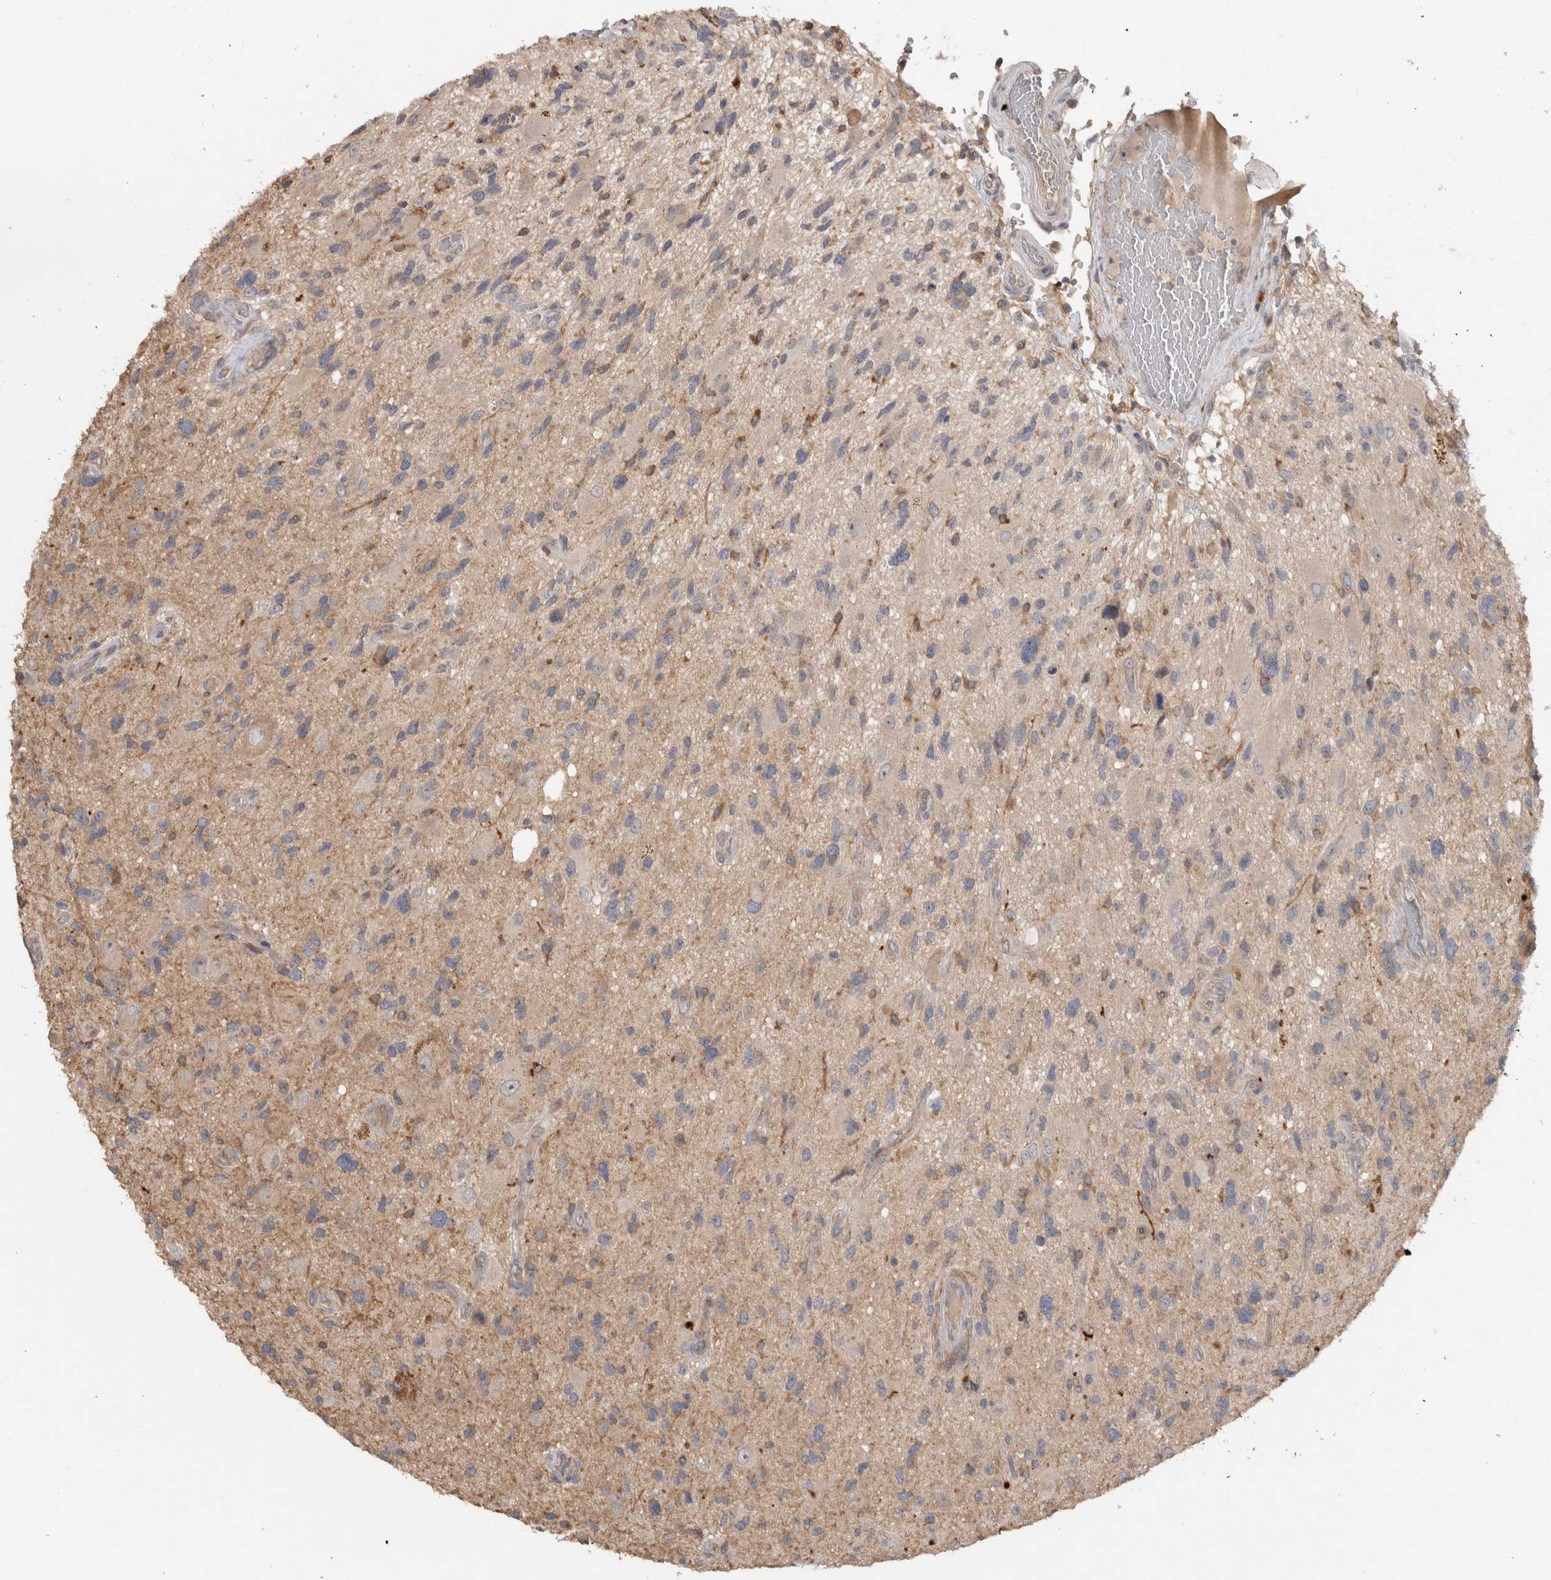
{"staining": {"intensity": "weak", "quantity": ">75%", "location": "cytoplasmic/membranous"}, "tissue": "glioma", "cell_type": "Tumor cells", "image_type": "cancer", "snomed": [{"axis": "morphology", "description": "Glioma, malignant, High grade"}, {"axis": "topography", "description": "Brain"}], "caption": "An IHC histopathology image of tumor tissue is shown. Protein staining in brown highlights weak cytoplasmic/membranous positivity in glioma within tumor cells.", "gene": "TARBP1", "patient": {"sex": "male", "age": 33}}